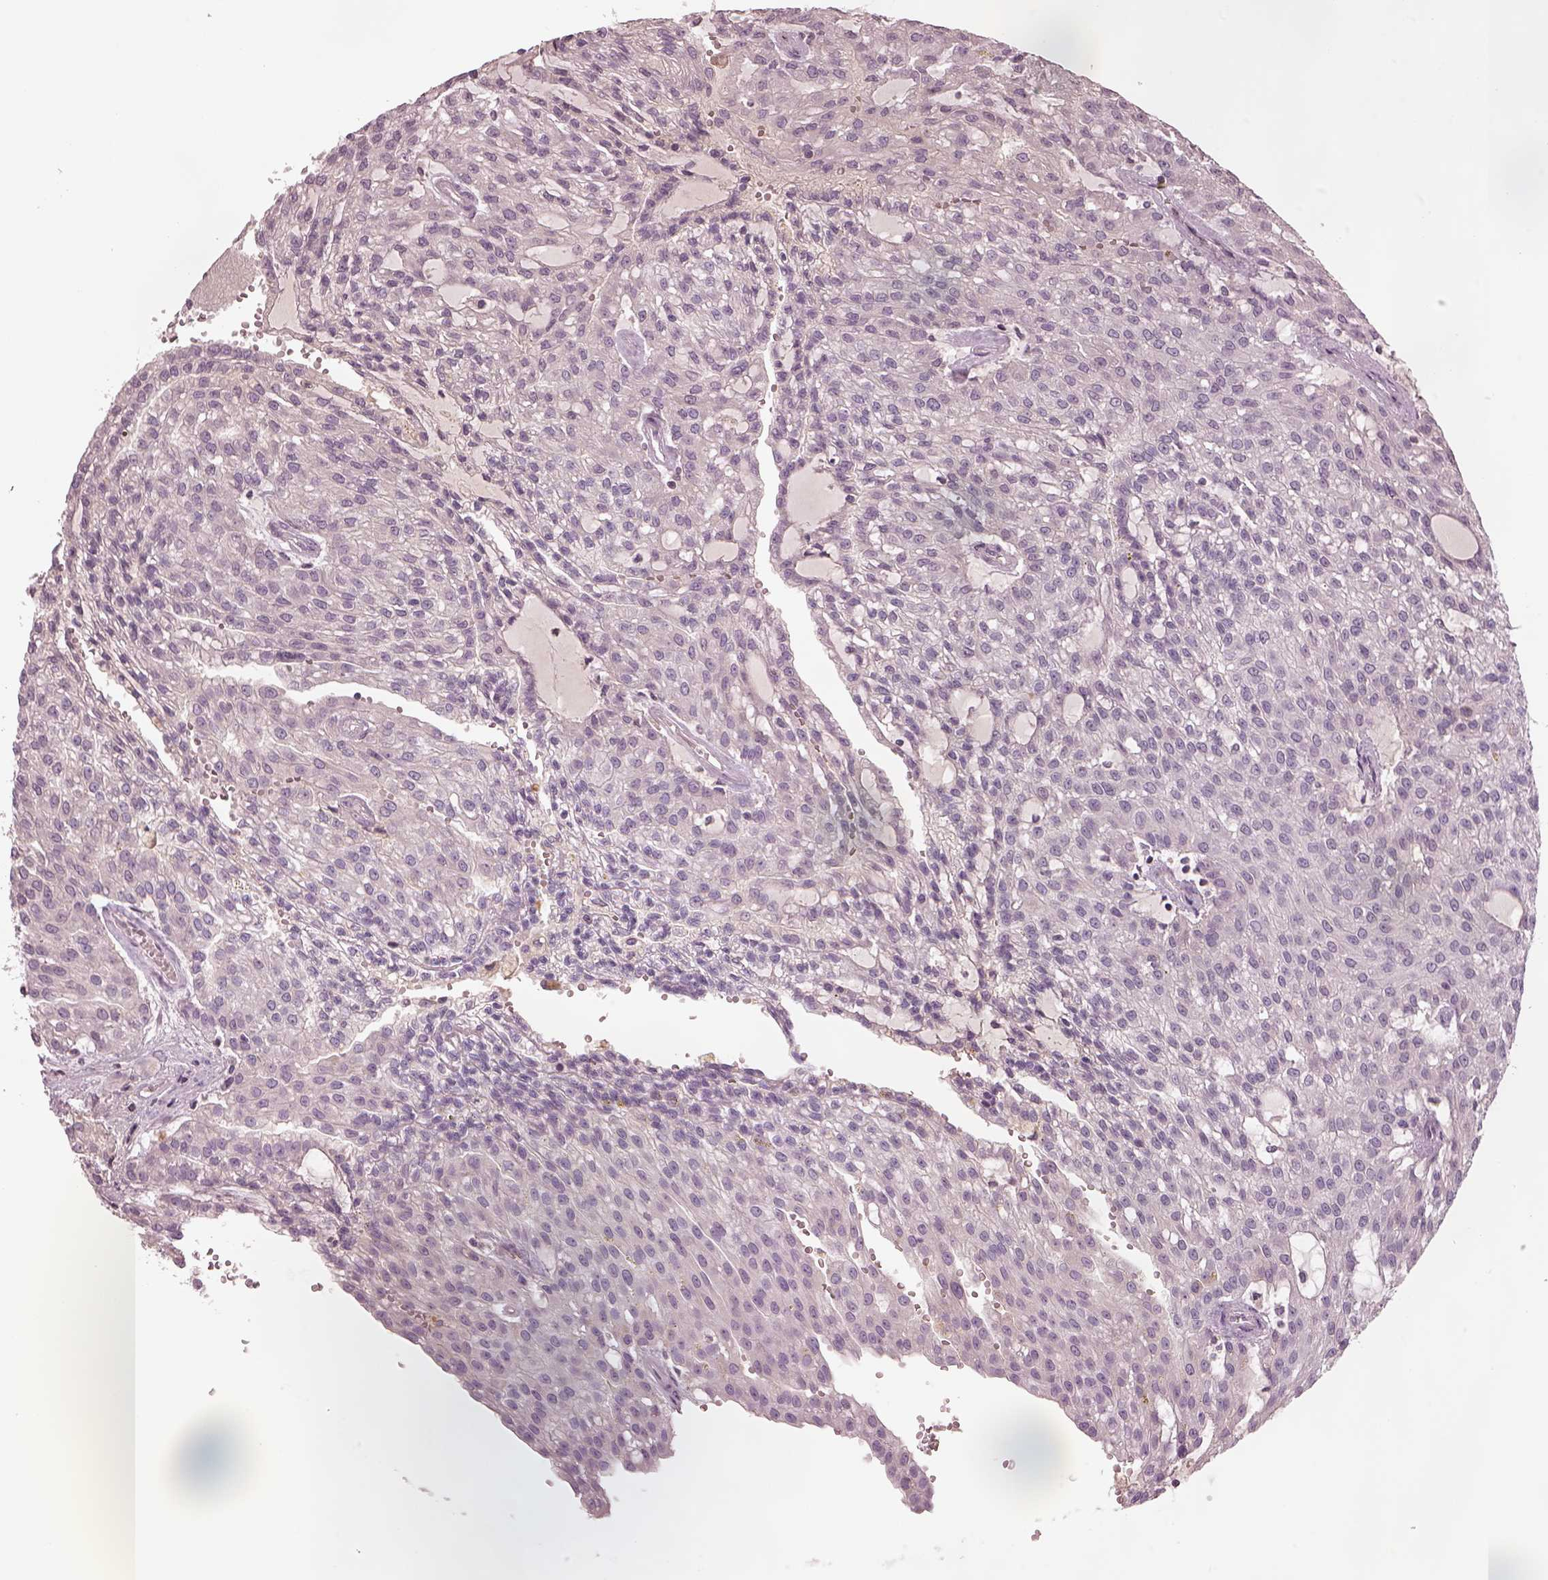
{"staining": {"intensity": "weak", "quantity": "25%-75%", "location": "cytoplasmic/membranous"}, "tissue": "renal cancer", "cell_type": "Tumor cells", "image_type": "cancer", "snomed": [{"axis": "morphology", "description": "Adenocarcinoma, NOS"}, {"axis": "topography", "description": "Kidney"}], "caption": "Protein expression analysis of renal cancer displays weak cytoplasmic/membranous positivity in about 25%-75% of tumor cells. (brown staining indicates protein expression, while blue staining denotes nuclei).", "gene": "TLX3", "patient": {"sex": "male", "age": 63}}